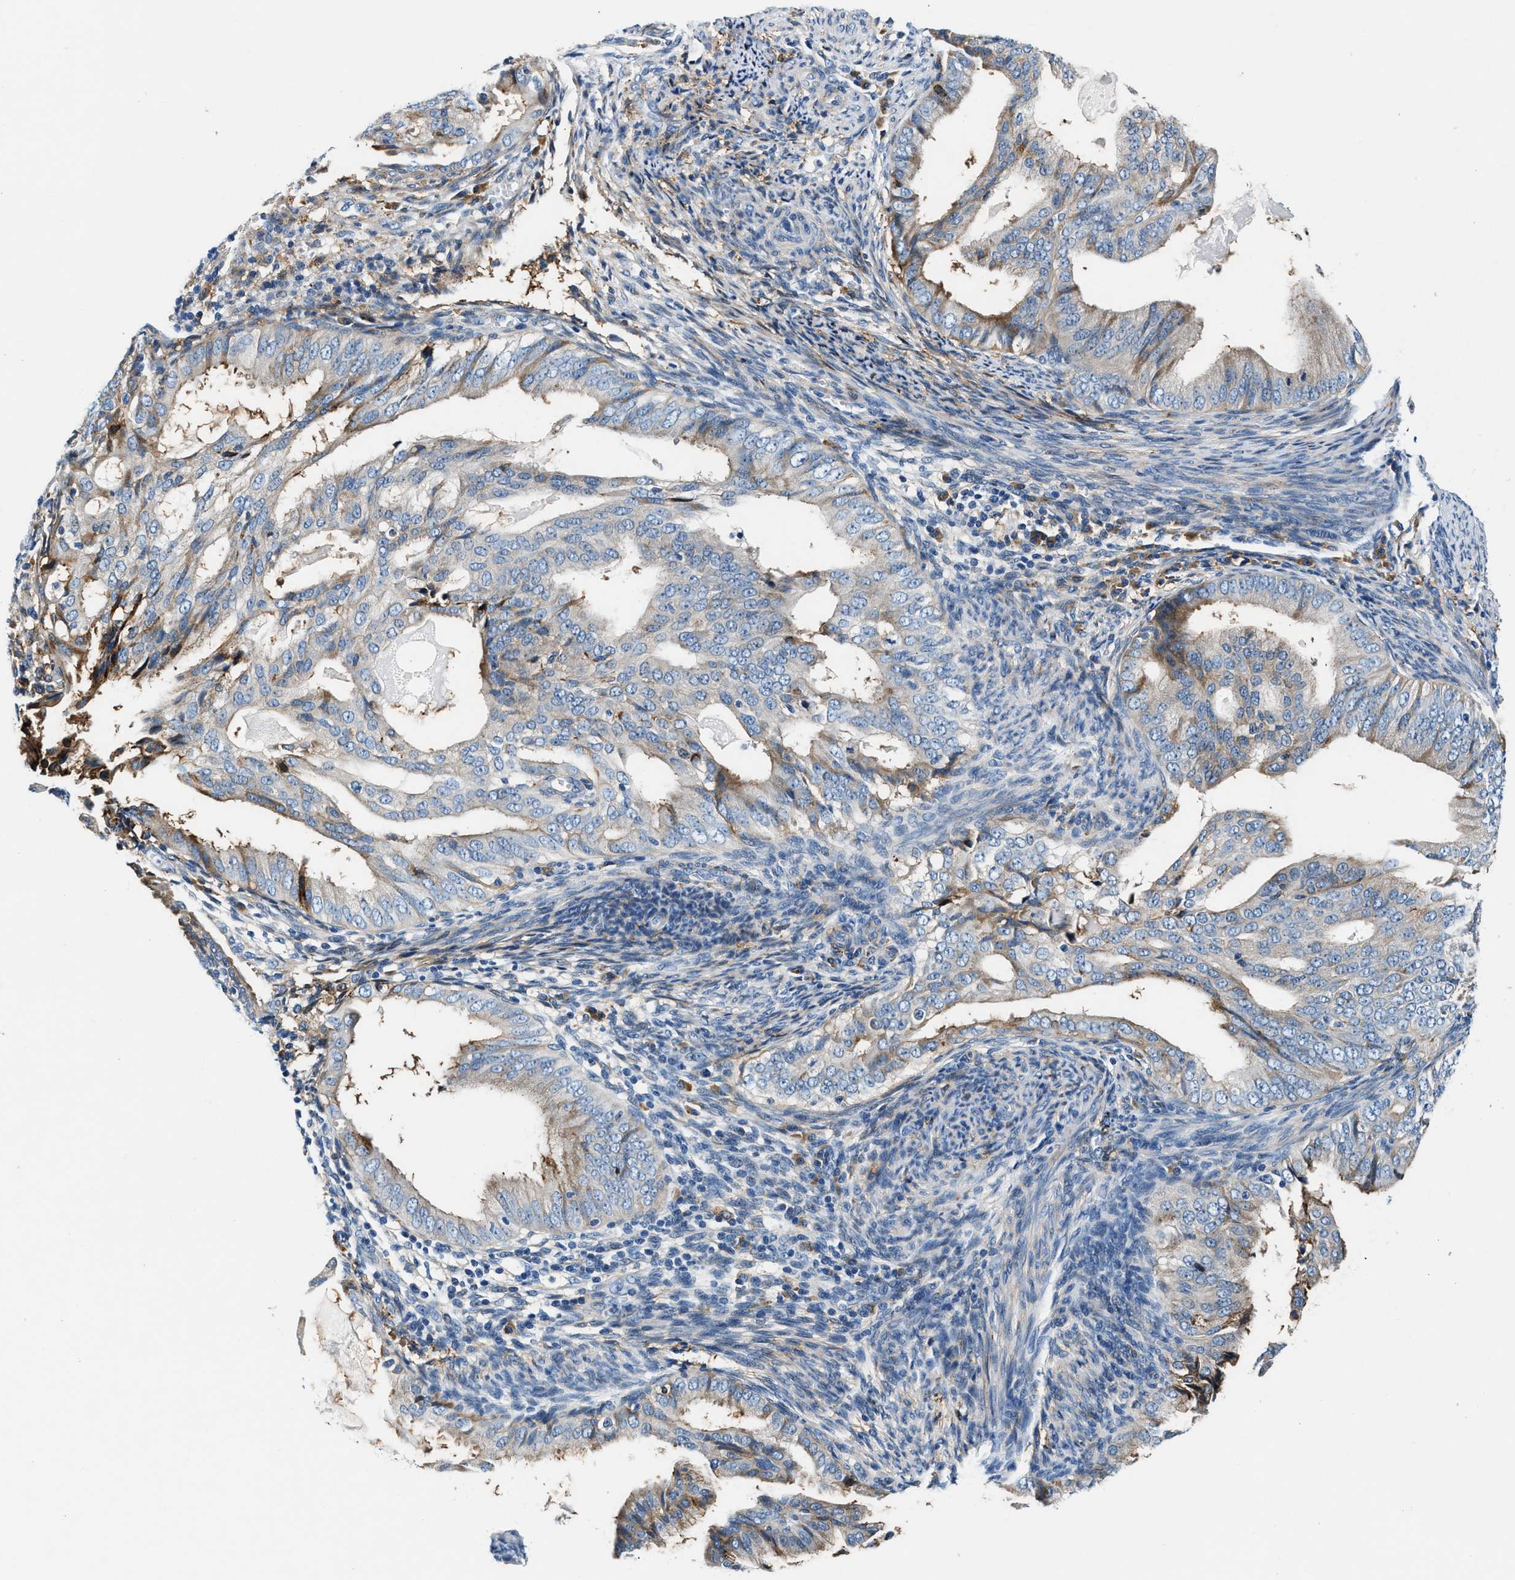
{"staining": {"intensity": "weak", "quantity": "25%-75%", "location": "cytoplasmic/membranous"}, "tissue": "endometrial cancer", "cell_type": "Tumor cells", "image_type": "cancer", "snomed": [{"axis": "morphology", "description": "Adenocarcinoma, NOS"}, {"axis": "topography", "description": "Endometrium"}], "caption": "Tumor cells show weak cytoplasmic/membranous expression in about 25%-75% of cells in endometrial cancer. (DAB IHC, brown staining for protein, blue staining for nuclei).", "gene": "SLFN11", "patient": {"sex": "female", "age": 58}}